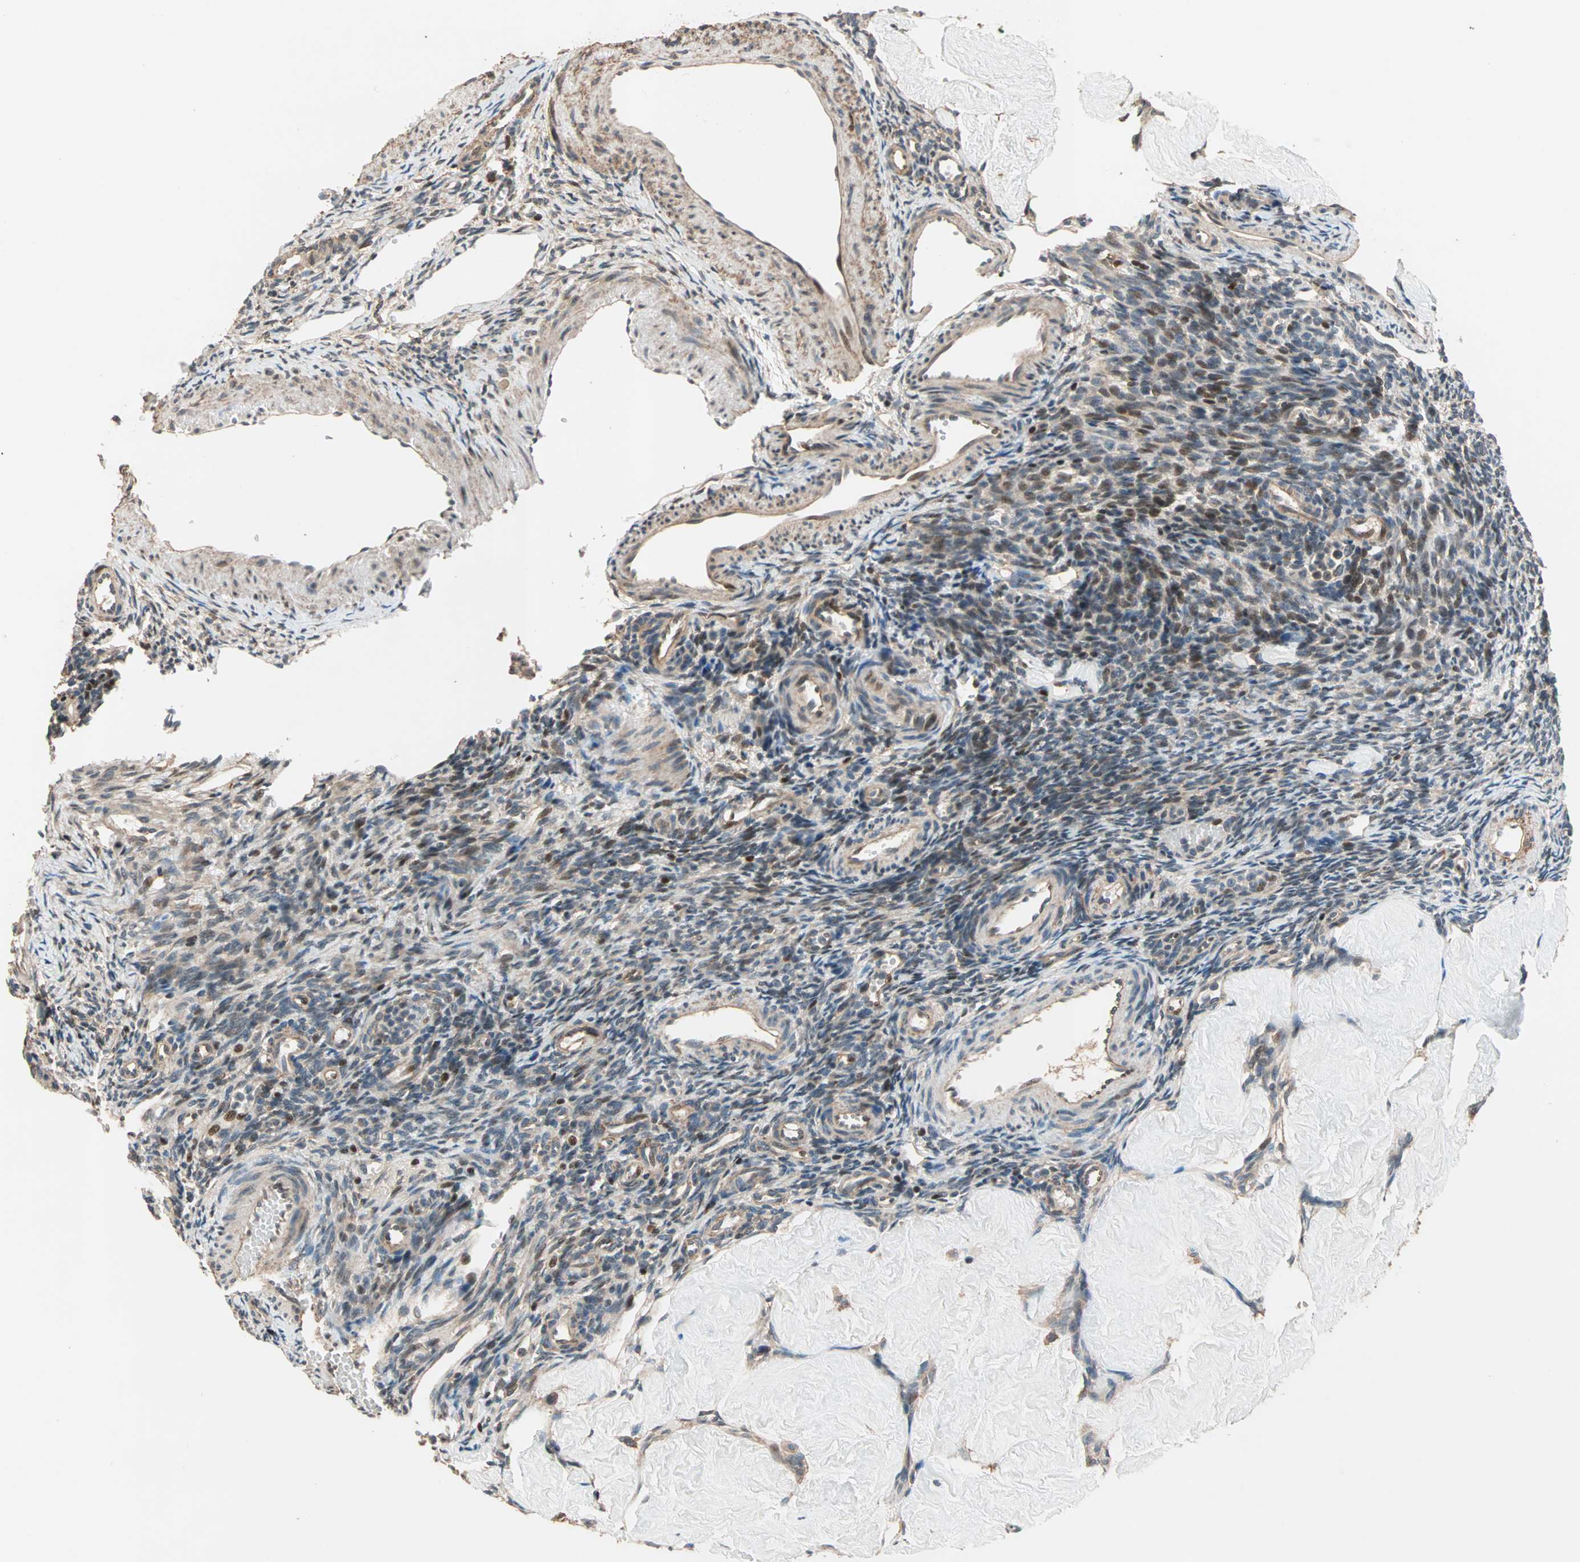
{"staining": {"intensity": "moderate", "quantity": "25%-75%", "location": "cytoplasmic/membranous,nuclear"}, "tissue": "ovary", "cell_type": "Ovarian stroma cells", "image_type": "normal", "snomed": [{"axis": "morphology", "description": "Normal tissue, NOS"}, {"axis": "topography", "description": "Ovary"}], "caption": "IHC image of normal ovary stained for a protein (brown), which displays medium levels of moderate cytoplasmic/membranous,nuclear expression in about 25%-75% of ovarian stroma cells.", "gene": "HECW1", "patient": {"sex": "female", "age": 33}}